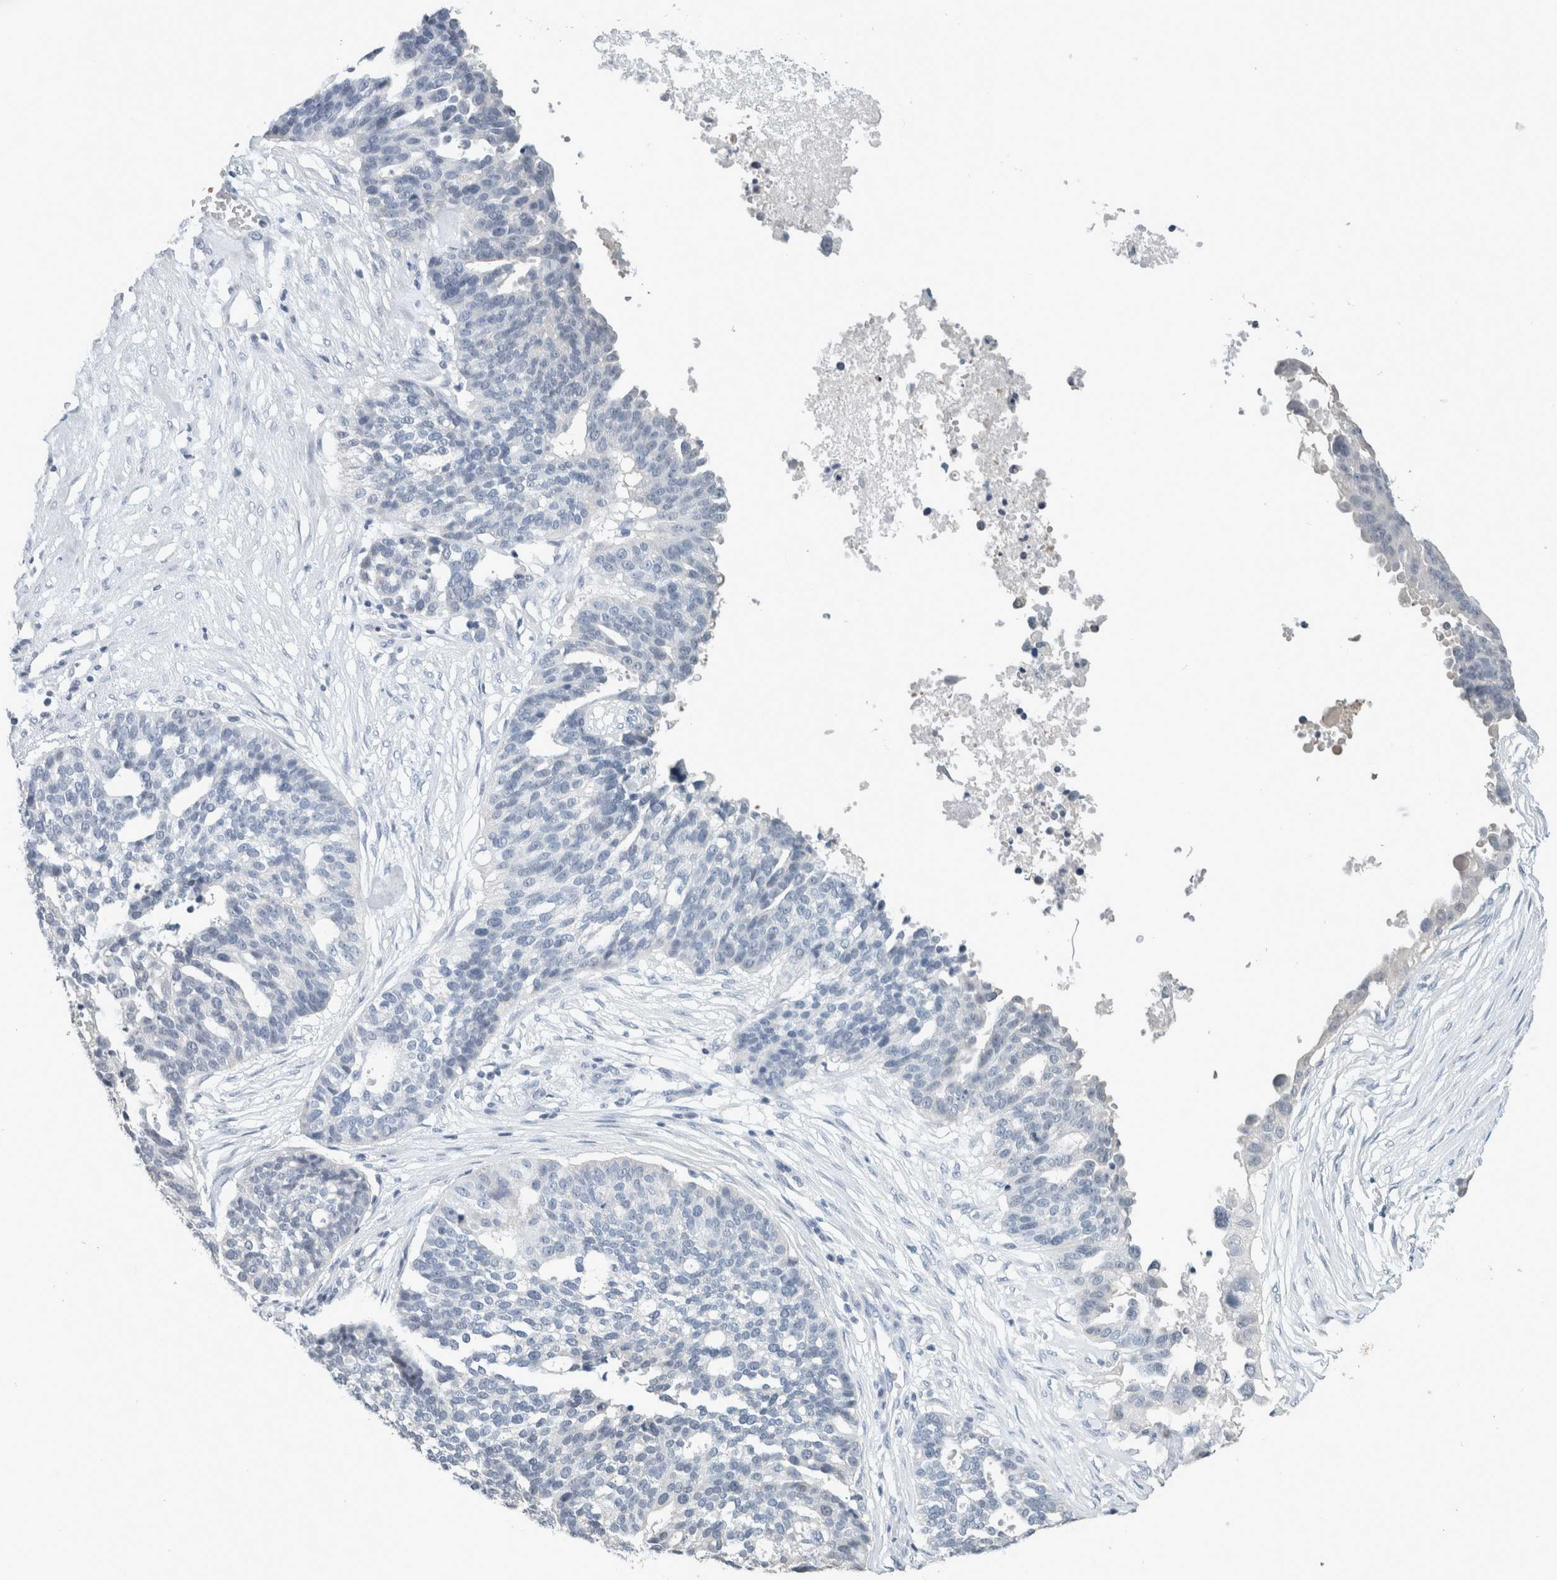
{"staining": {"intensity": "negative", "quantity": "none", "location": "none"}, "tissue": "ovarian cancer", "cell_type": "Tumor cells", "image_type": "cancer", "snomed": [{"axis": "morphology", "description": "Cystadenocarcinoma, serous, NOS"}, {"axis": "topography", "description": "Ovary"}], "caption": "DAB (3,3'-diaminobenzidine) immunohistochemical staining of serous cystadenocarcinoma (ovarian) exhibits no significant expression in tumor cells.", "gene": "CRAT", "patient": {"sex": "female", "age": 59}}